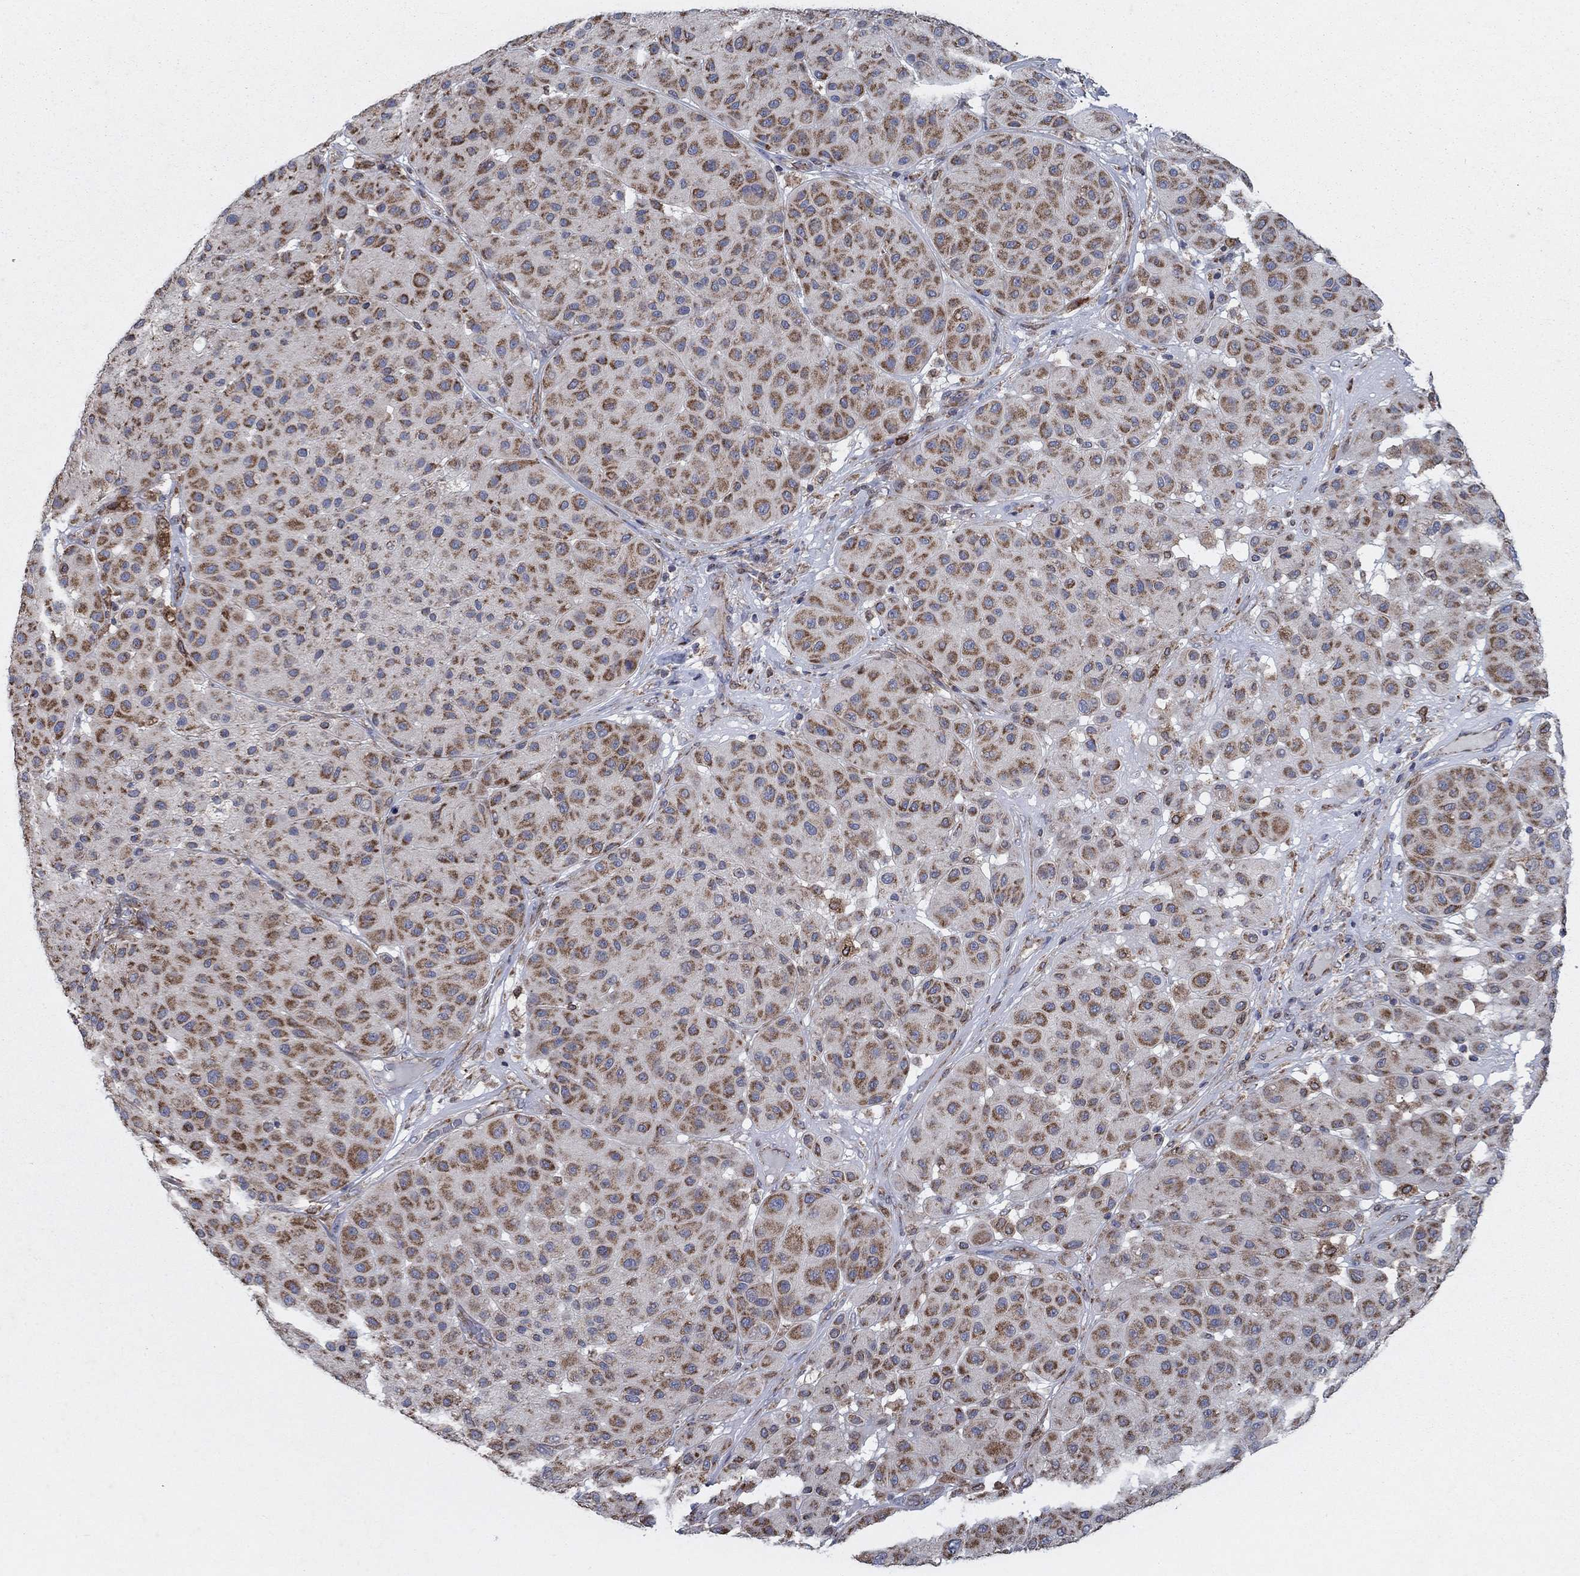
{"staining": {"intensity": "strong", "quantity": ">75%", "location": "cytoplasmic/membranous"}, "tissue": "melanoma", "cell_type": "Tumor cells", "image_type": "cancer", "snomed": [{"axis": "morphology", "description": "Malignant melanoma, Metastatic site"}, {"axis": "topography", "description": "Smooth muscle"}], "caption": "Strong cytoplasmic/membranous positivity is seen in about >75% of tumor cells in malignant melanoma (metastatic site).", "gene": "NCEH1", "patient": {"sex": "male", "age": 41}}